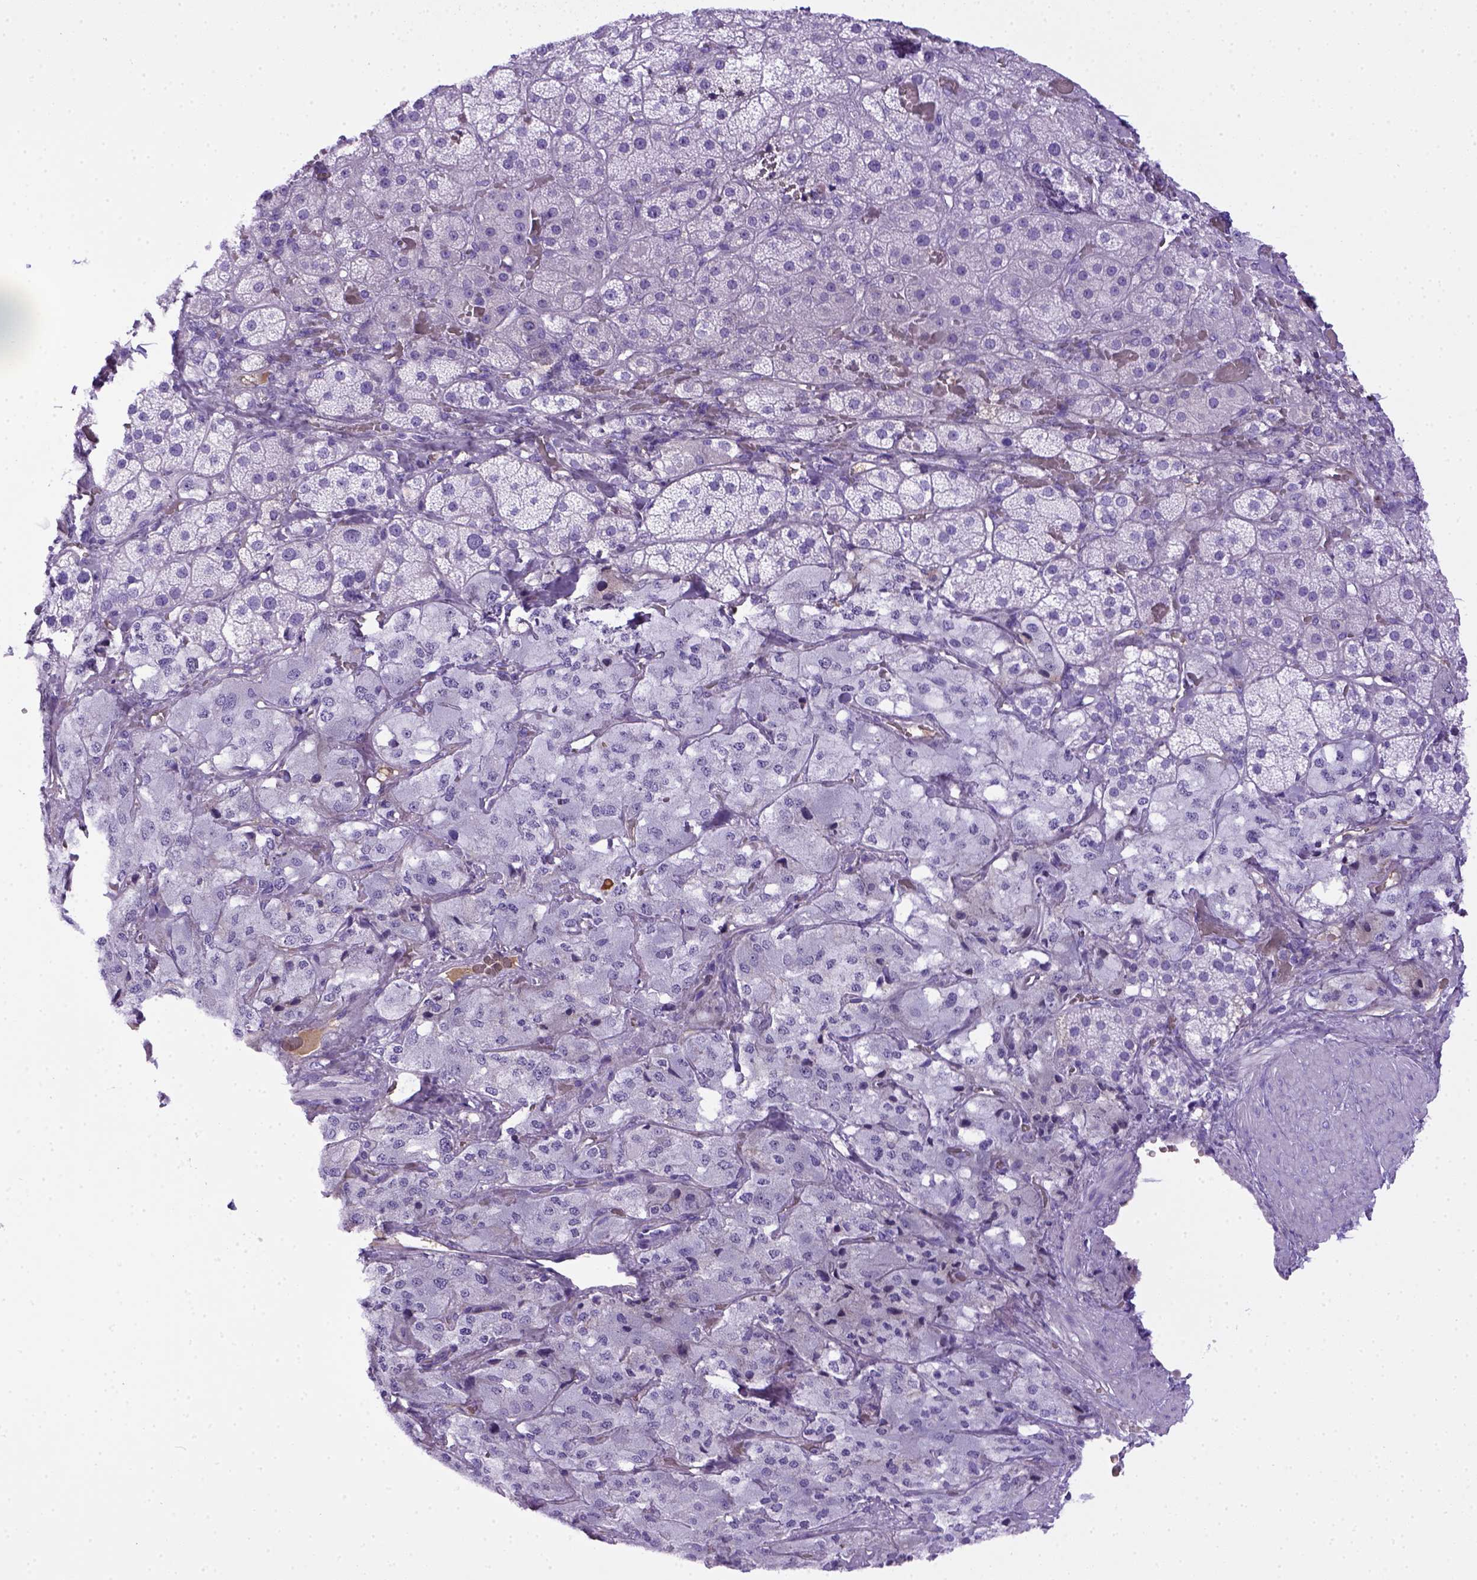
{"staining": {"intensity": "negative", "quantity": "none", "location": "none"}, "tissue": "adrenal gland", "cell_type": "Glandular cells", "image_type": "normal", "snomed": [{"axis": "morphology", "description": "Normal tissue, NOS"}, {"axis": "topography", "description": "Adrenal gland"}], "caption": "An image of adrenal gland stained for a protein demonstrates no brown staining in glandular cells.", "gene": "ITIH4", "patient": {"sex": "male", "age": 57}}